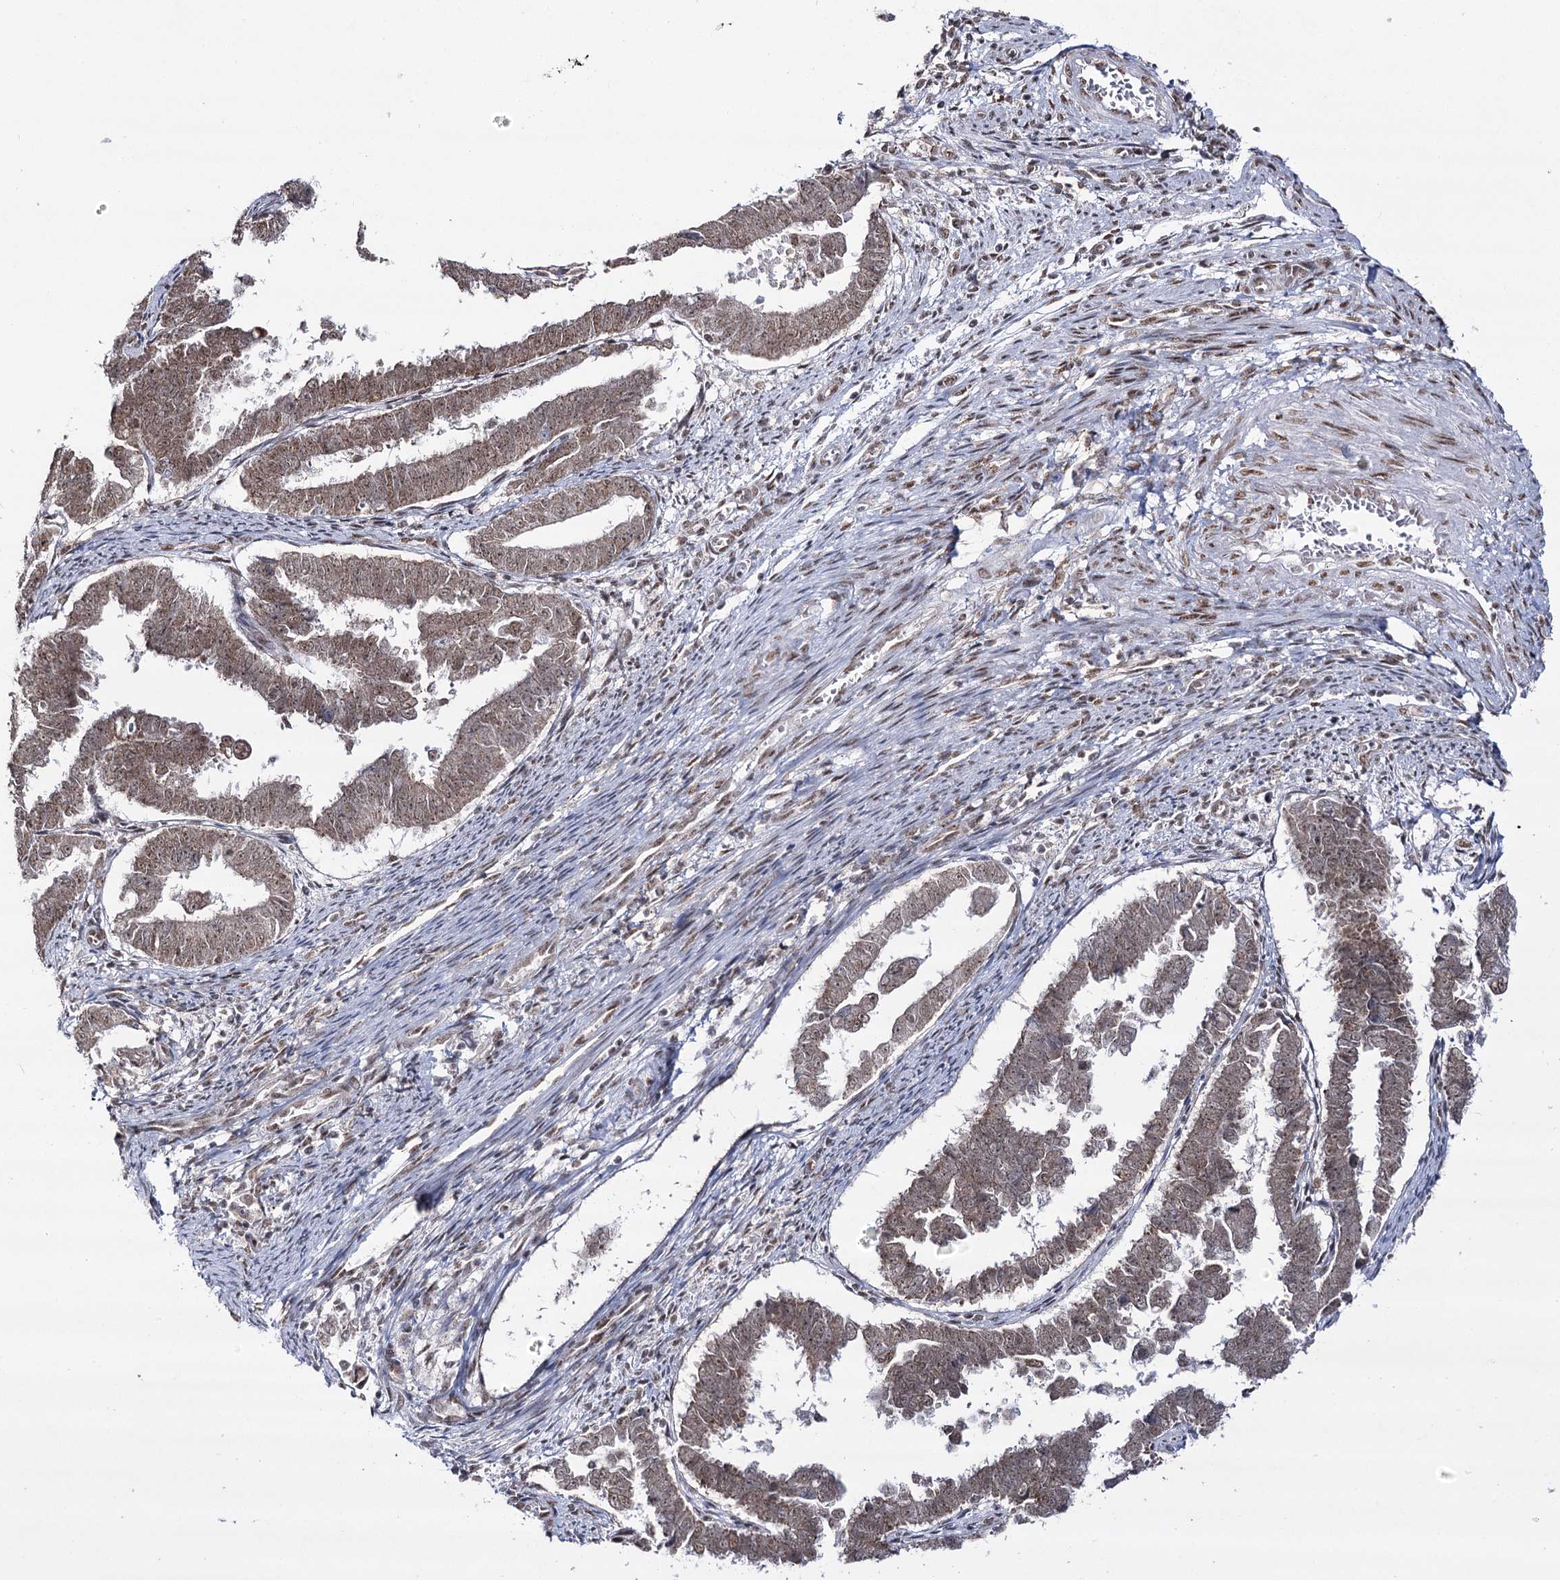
{"staining": {"intensity": "moderate", "quantity": ">75%", "location": "cytoplasmic/membranous,nuclear"}, "tissue": "endometrial cancer", "cell_type": "Tumor cells", "image_type": "cancer", "snomed": [{"axis": "morphology", "description": "Adenocarcinoma, NOS"}, {"axis": "topography", "description": "Endometrium"}], "caption": "Immunohistochemistry image of human endometrial adenocarcinoma stained for a protein (brown), which shows medium levels of moderate cytoplasmic/membranous and nuclear positivity in about >75% of tumor cells.", "gene": "VGLL4", "patient": {"sex": "female", "age": 75}}